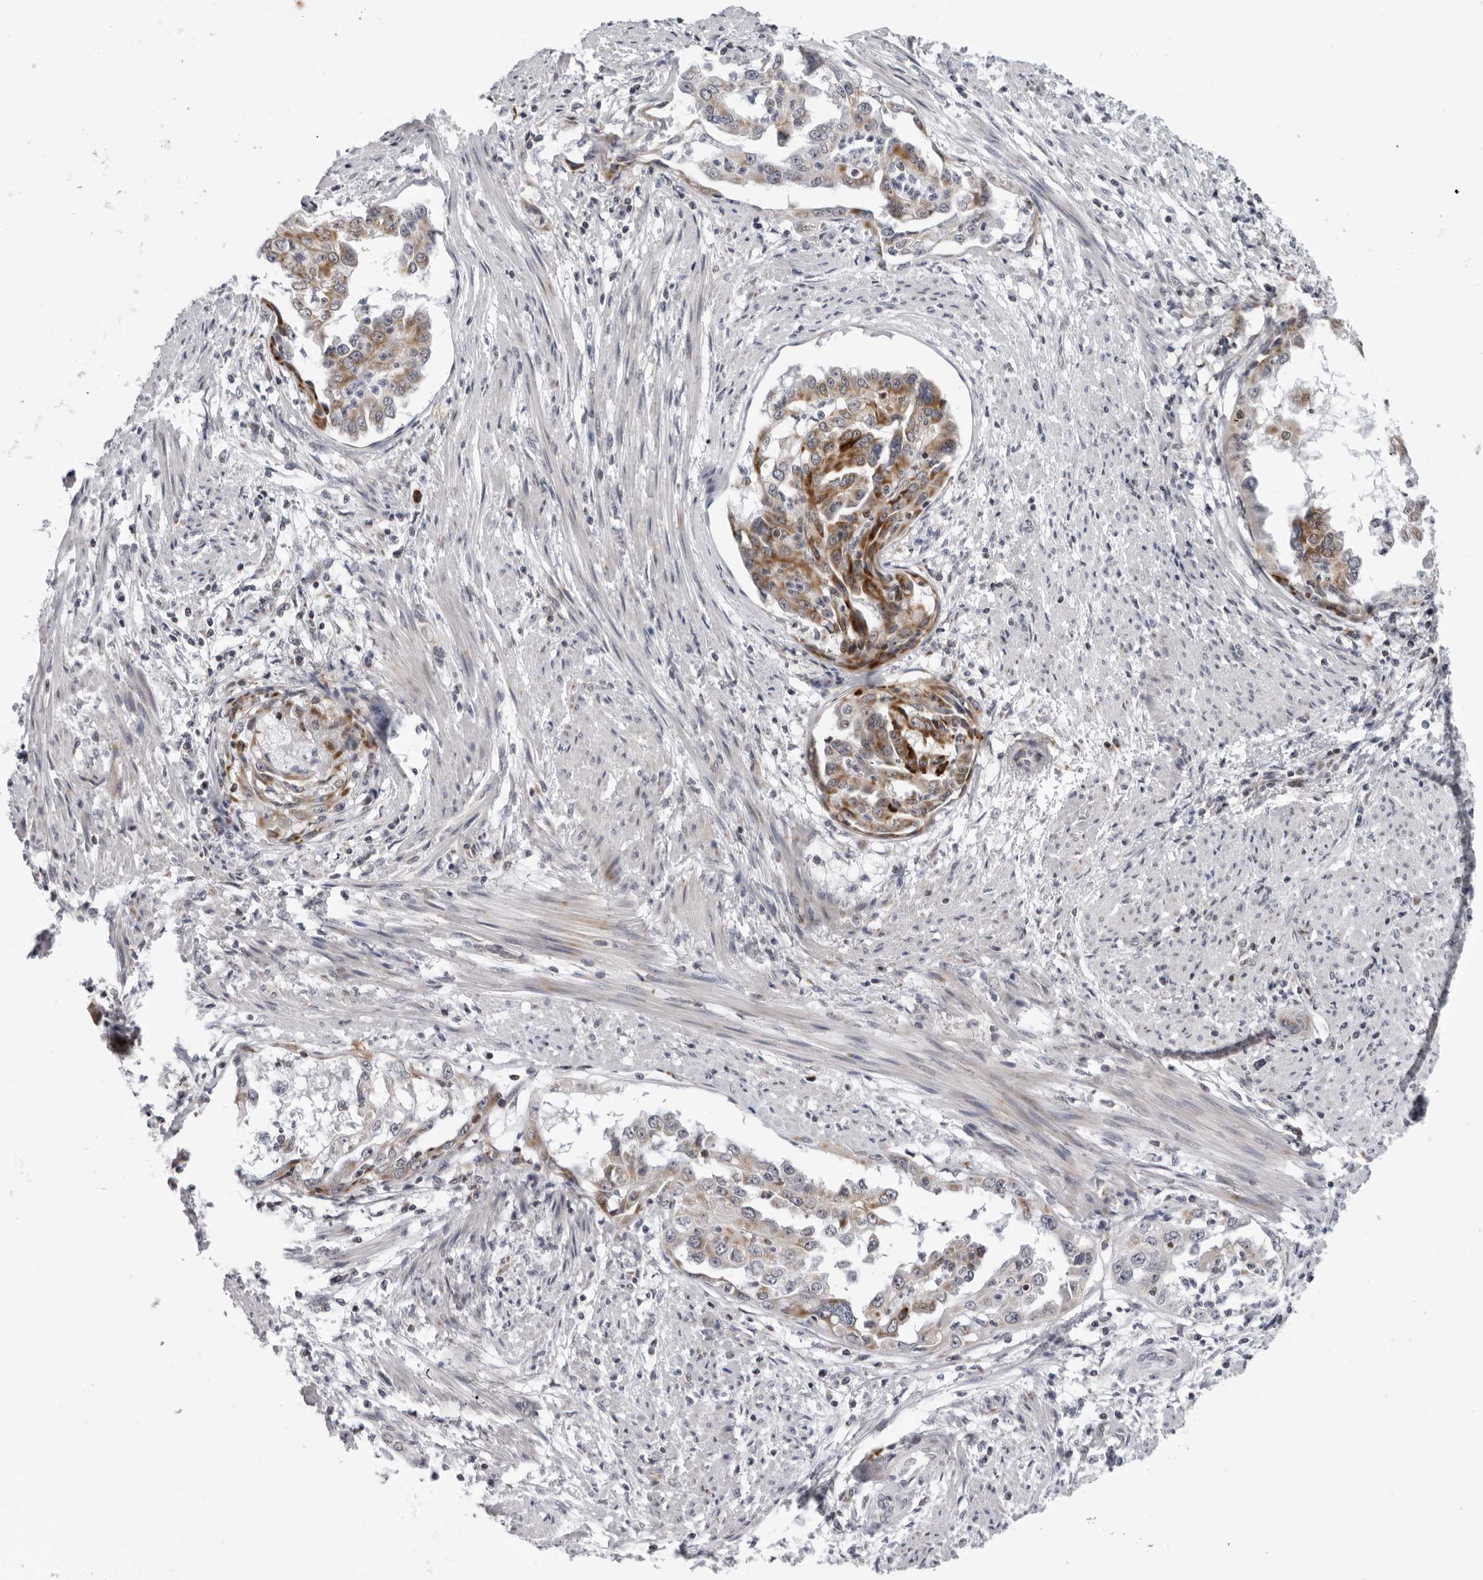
{"staining": {"intensity": "moderate", "quantity": ">75%", "location": "cytoplasmic/membranous"}, "tissue": "endometrial cancer", "cell_type": "Tumor cells", "image_type": "cancer", "snomed": [{"axis": "morphology", "description": "Adenocarcinoma, NOS"}, {"axis": "topography", "description": "Endometrium"}], "caption": "The immunohistochemical stain shows moderate cytoplasmic/membranous staining in tumor cells of endometrial adenocarcinoma tissue.", "gene": "CPT2", "patient": {"sex": "female", "age": 85}}